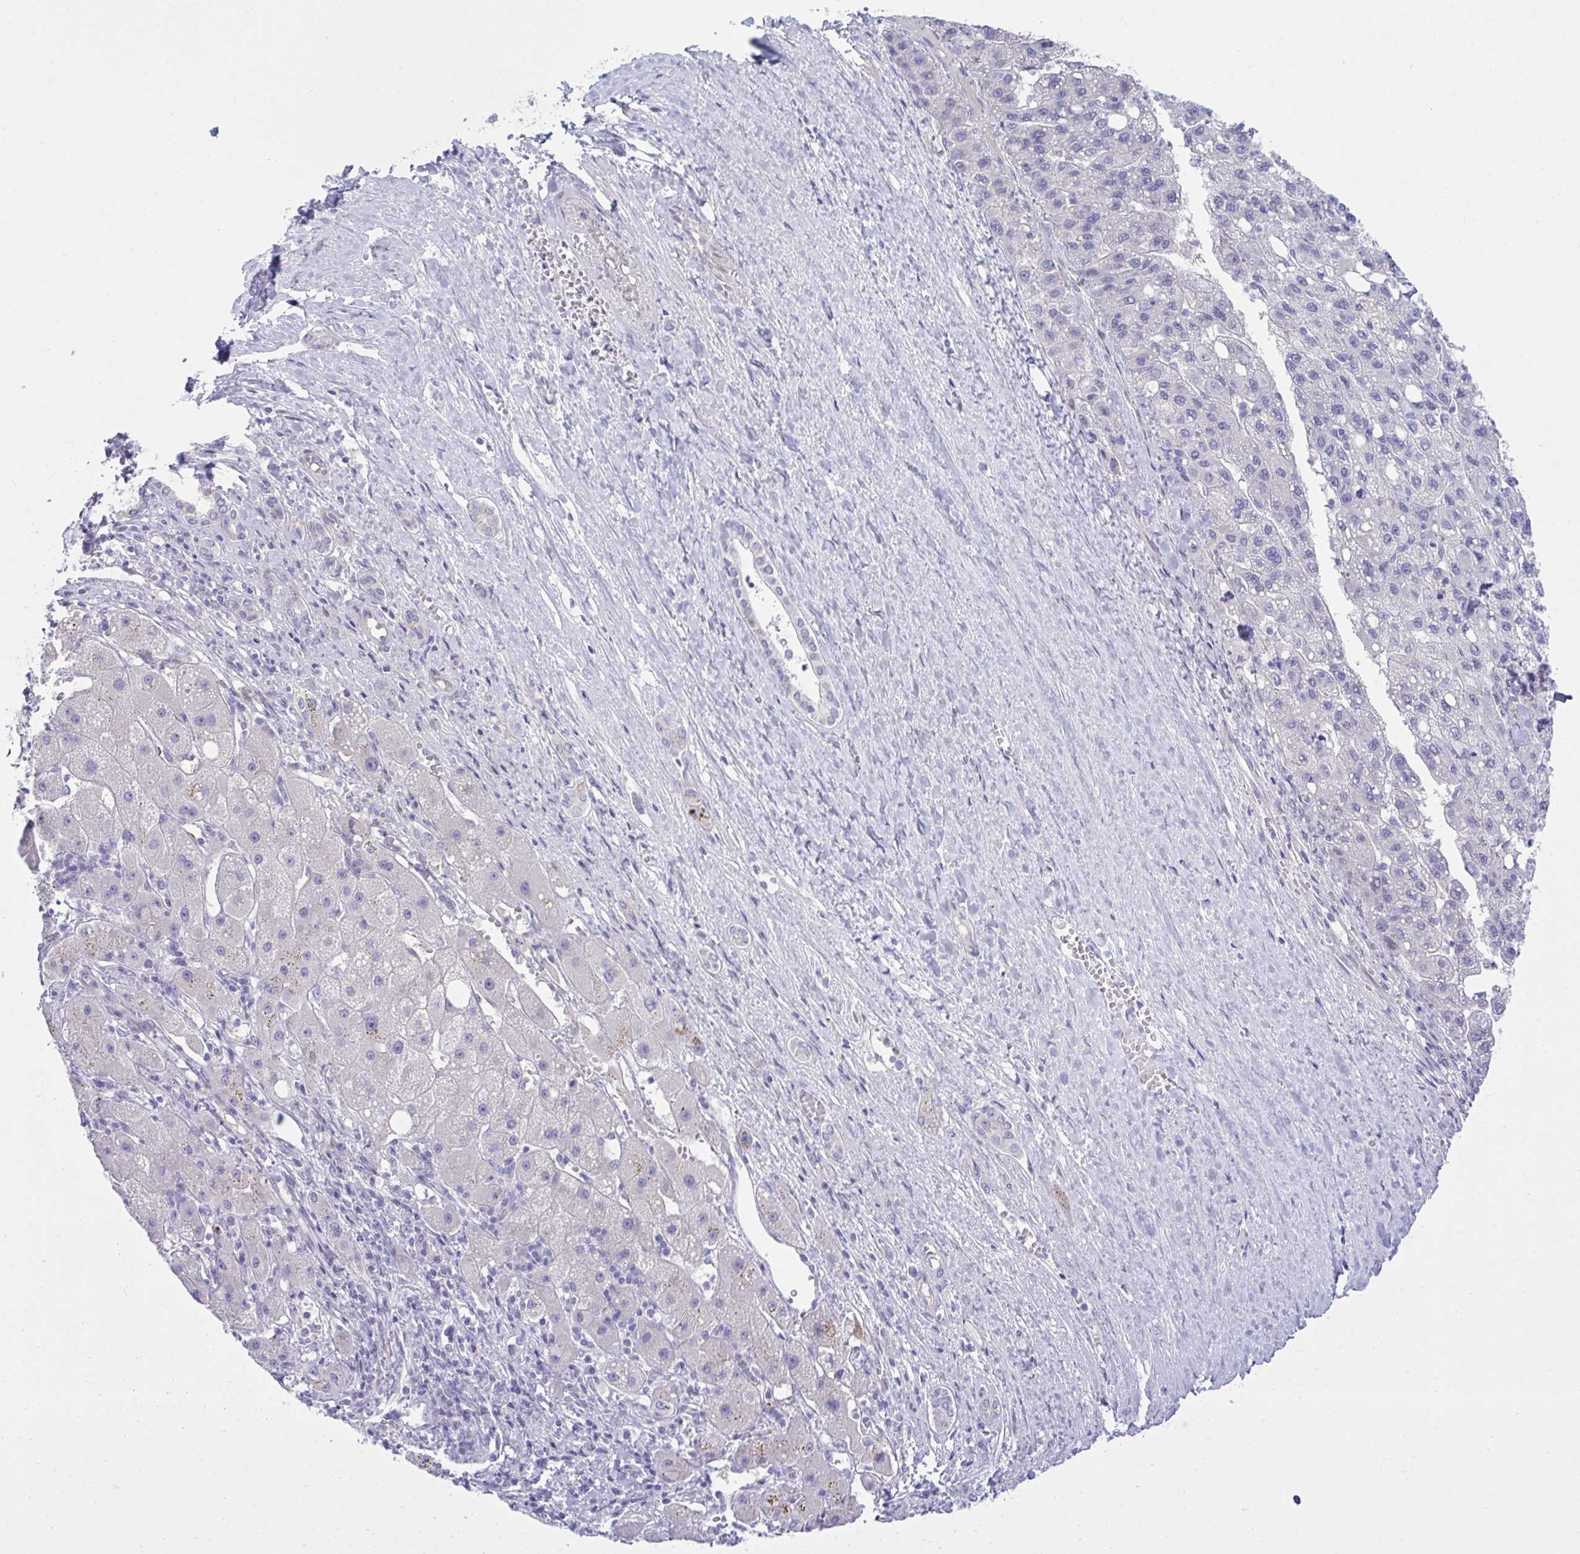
{"staining": {"intensity": "negative", "quantity": "none", "location": "none"}, "tissue": "liver cancer", "cell_type": "Tumor cells", "image_type": "cancer", "snomed": [{"axis": "morphology", "description": "Carcinoma, Hepatocellular, NOS"}, {"axis": "topography", "description": "Liver"}], "caption": "This is a image of immunohistochemistry staining of hepatocellular carcinoma (liver), which shows no staining in tumor cells.", "gene": "MED9", "patient": {"sex": "female", "age": 82}}